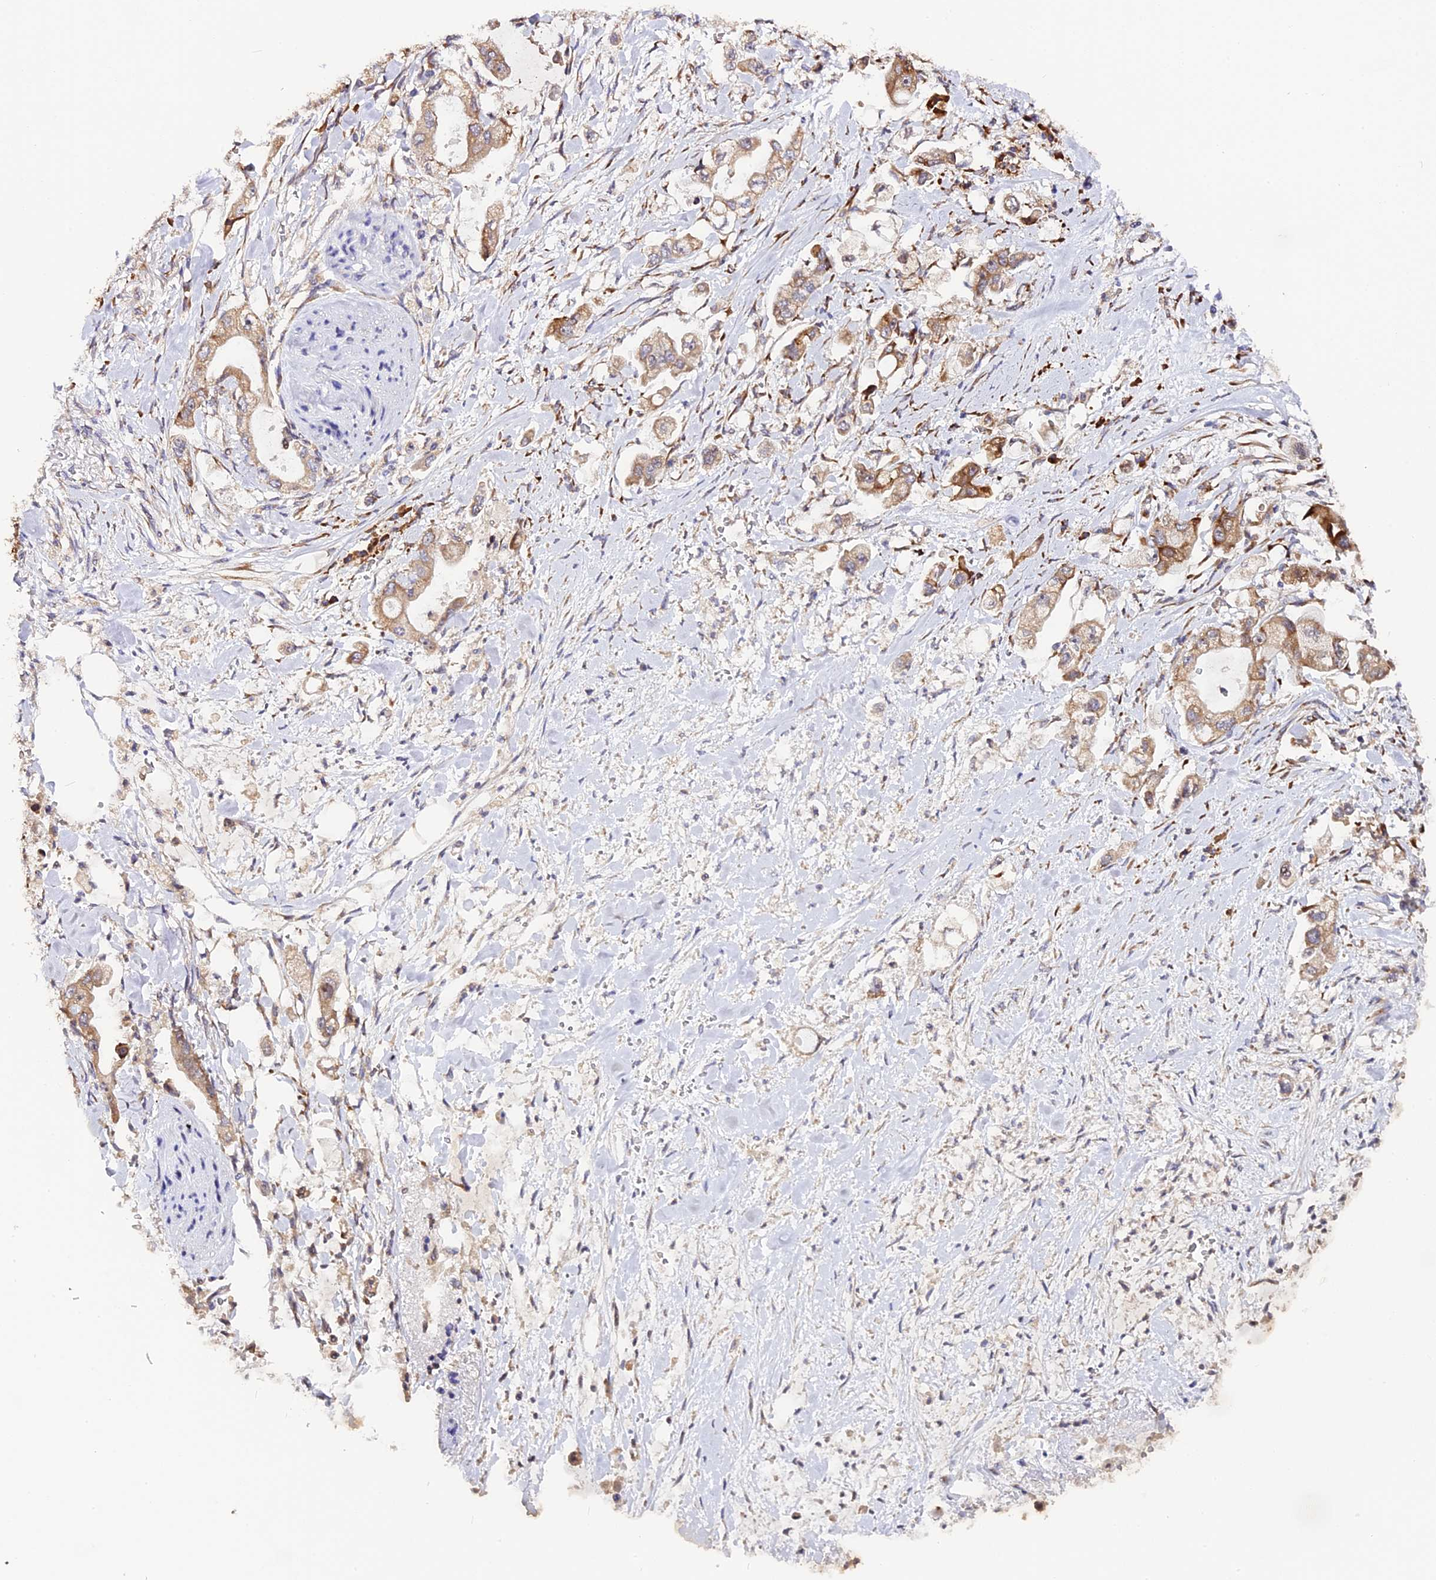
{"staining": {"intensity": "moderate", "quantity": ">75%", "location": "cytoplasmic/membranous"}, "tissue": "stomach cancer", "cell_type": "Tumor cells", "image_type": "cancer", "snomed": [{"axis": "morphology", "description": "Adenocarcinoma, NOS"}, {"axis": "topography", "description": "Stomach"}], "caption": "Moderate cytoplasmic/membranous protein staining is present in about >75% of tumor cells in adenocarcinoma (stomach).", "gene": "GNPTAB", "patient": {"sex": "male", "age": 62}}